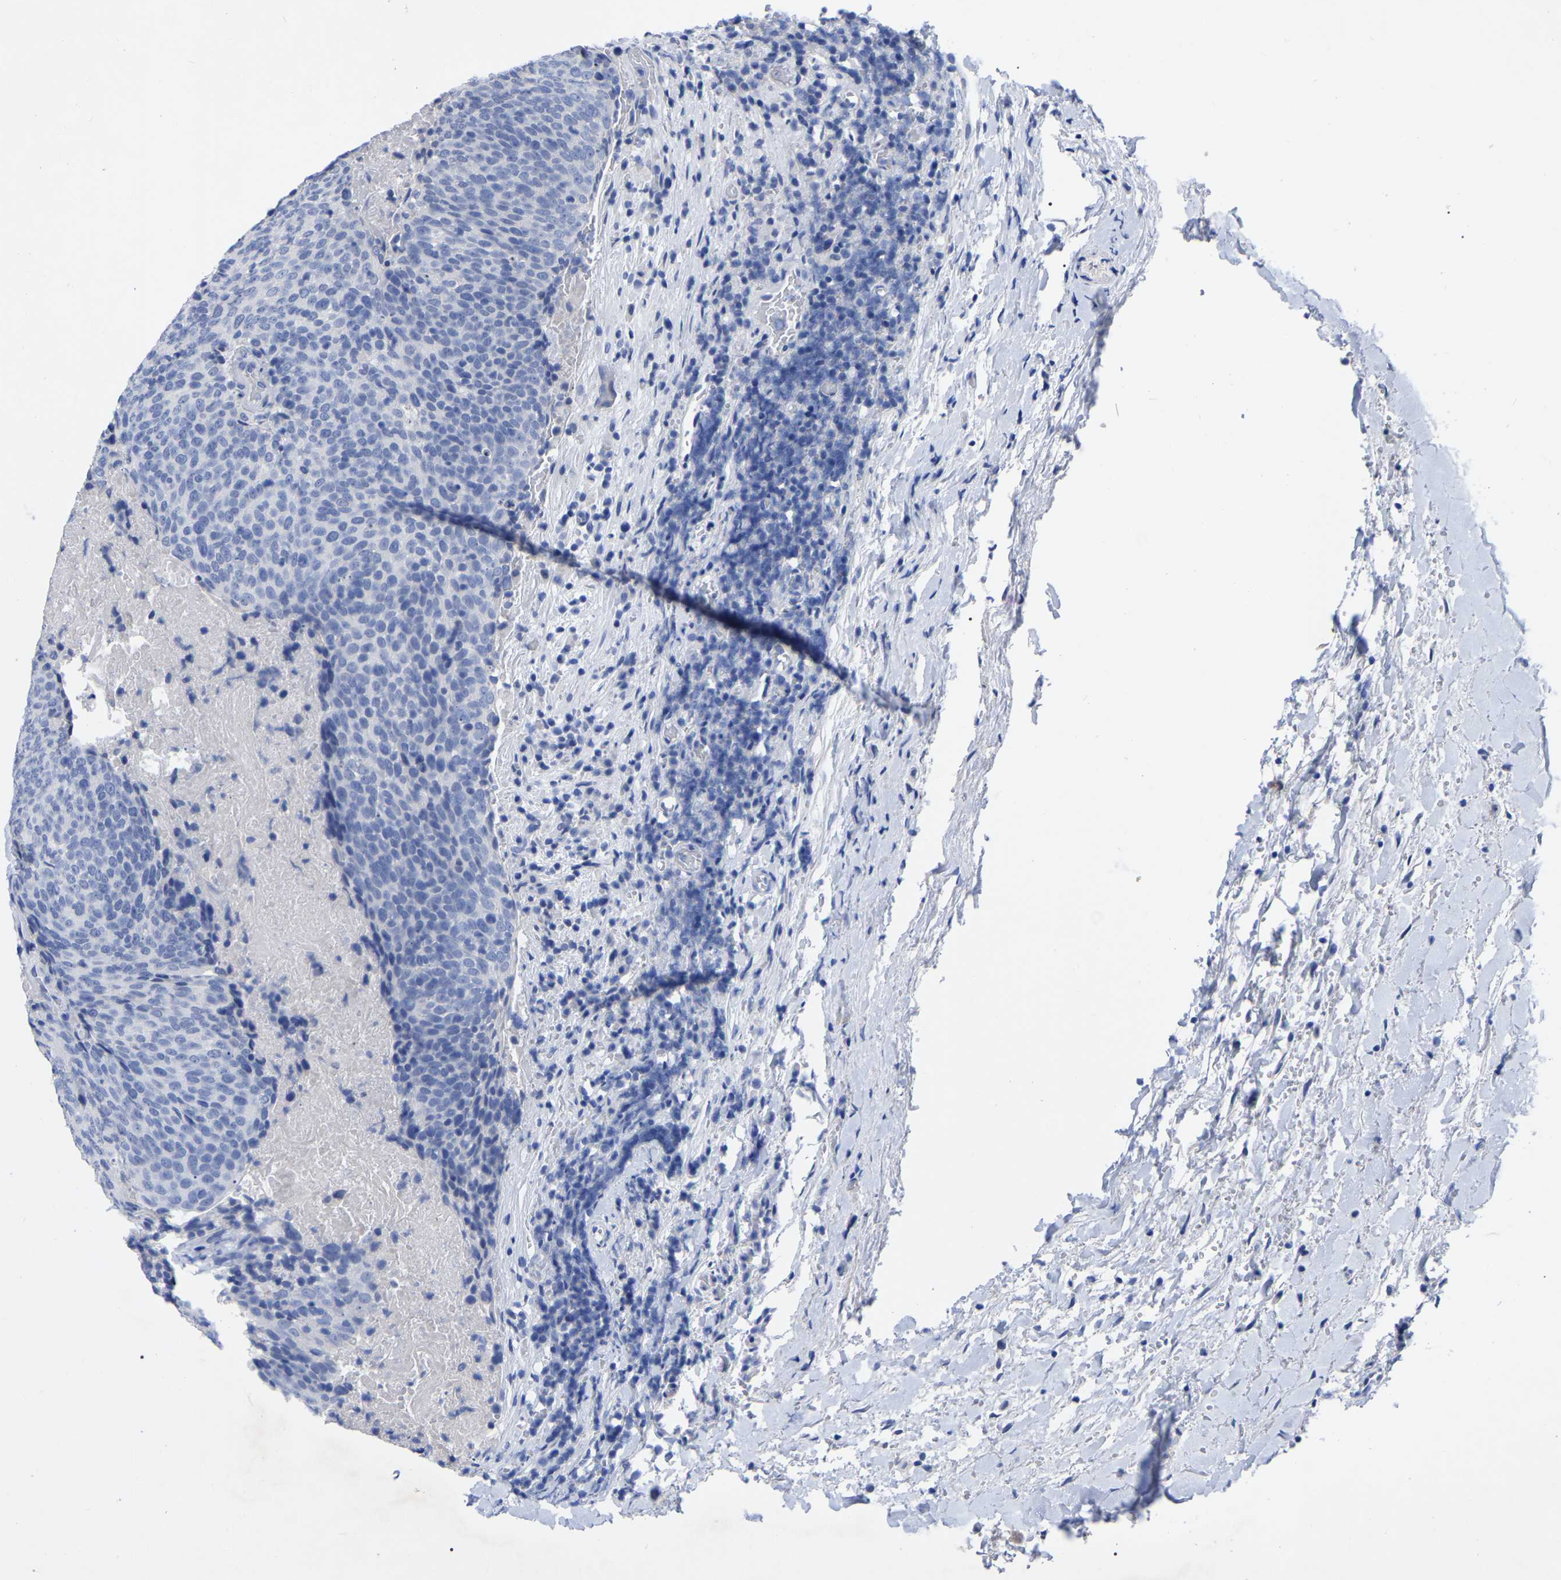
{"staining": {"intensity": "negative", "quantity": "none", "location": "none"}, "tissue": "head and neck cancer", "cell_type": "Tumor cells", "image_type": "cancer", "snomed": [{"axis": "morphology", "description": "Squamous cell carcinoma, NOS"}, {"axis": "morphology", "description": "Squamous cell carcinoma, metastatic, NOS"}, {"axis": "topography", "description": "Lymph node"}, {"axis": "topography", "description": "Head-Neck"}], "caption": "DAB (3,3'-diaminobenzidine) immunohistochemical staining of human head and neck cancer displays no significant expression in tumor cells.", "gene": "ANXA13", "patient": {"sex": "male", "age": 62}}